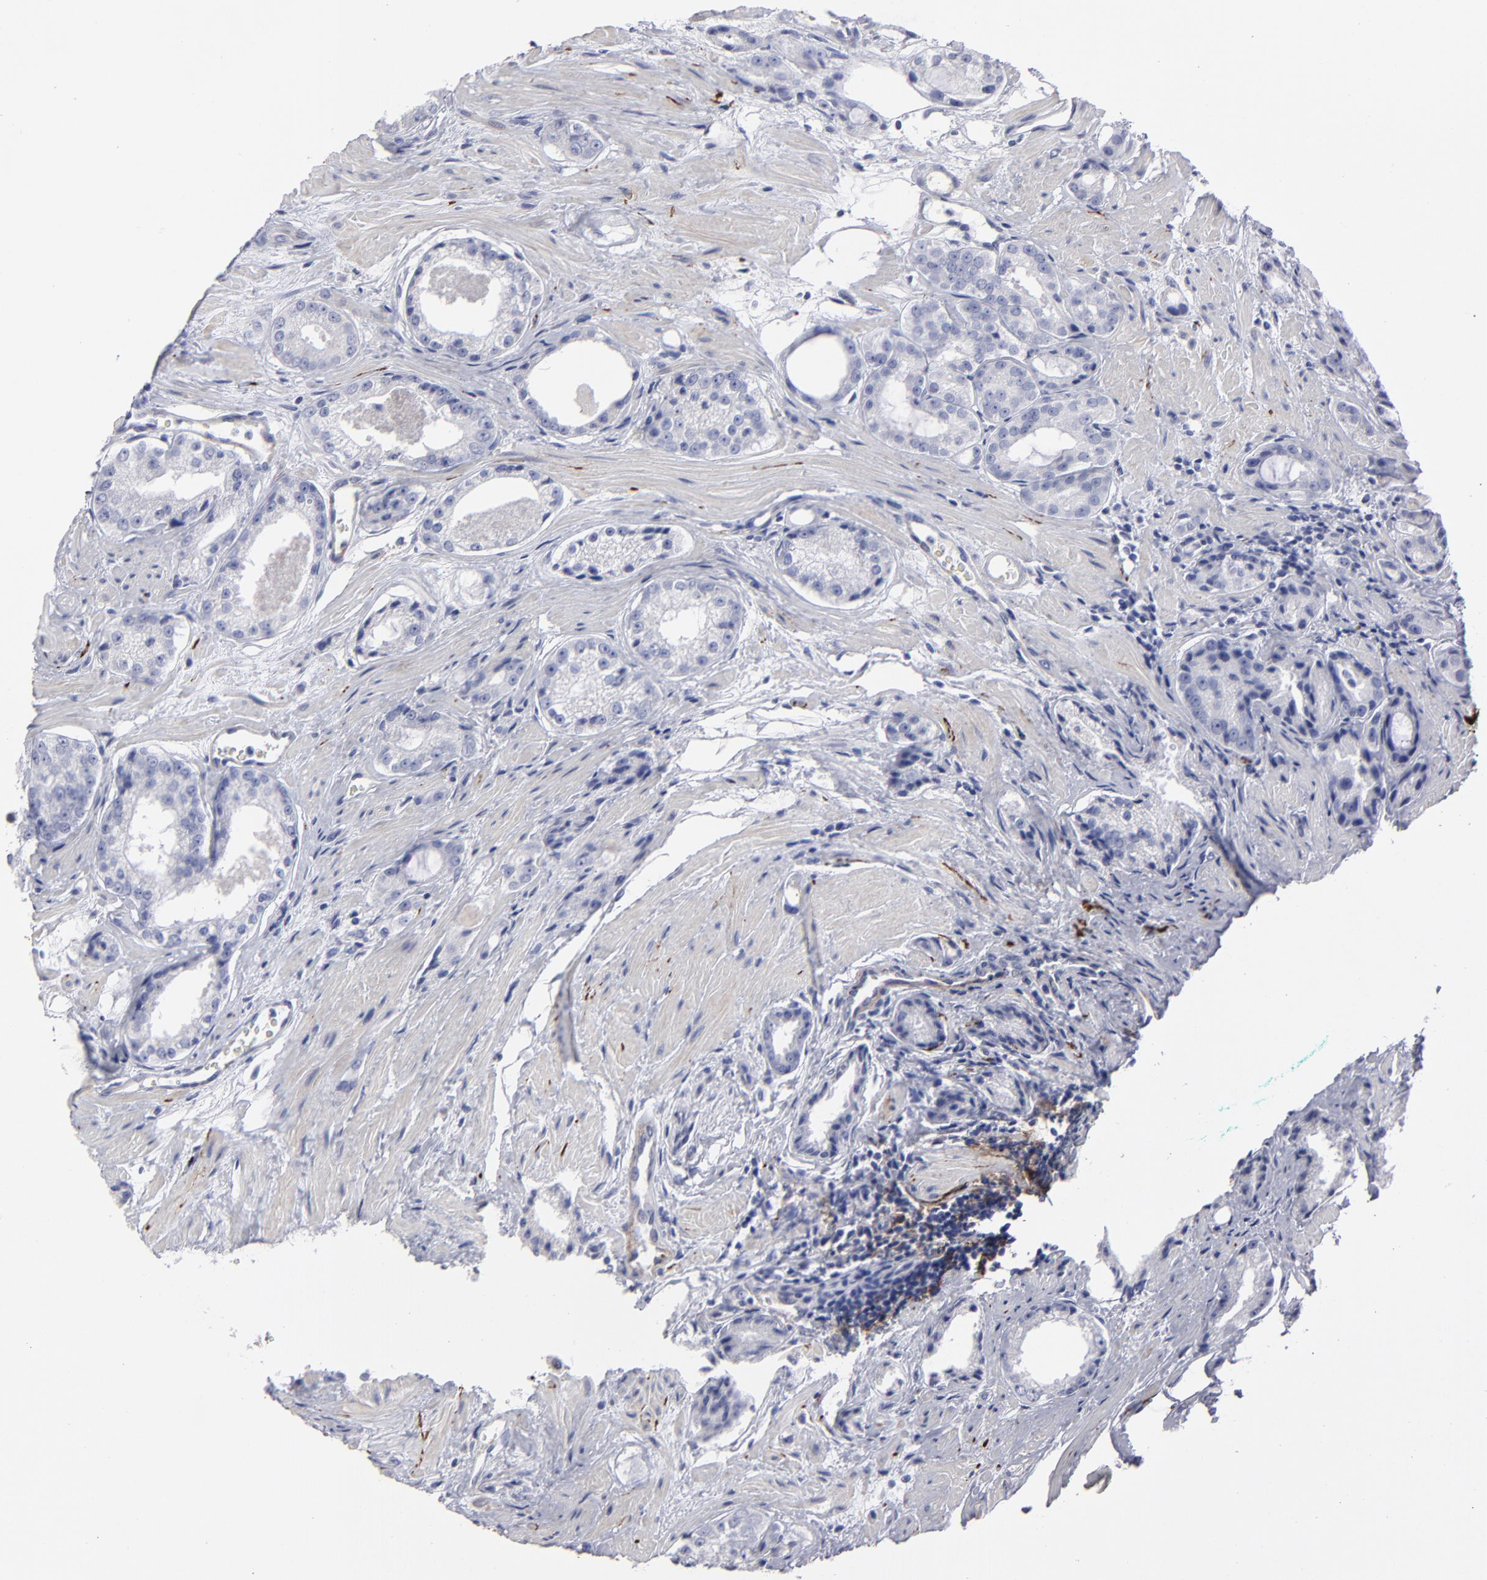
{"staining": {"intensity": "negative", "quantity": "none", "location": "none"}, "tissue": "prostate cancer", "cell_type": "Tumor cells", "image_type": "cancer", "snomed": [{"axis": "morphology", "description": "Adenocarcinoma, Medium grade"}, {"axis": "topography", "description": "Prostate"}], "caption": "Tumor cells are negative for brown protein staining in prostate cancer (adenocarcinoma (medium-grade)). (DAB (3,3'-diaminobenzidine) IHC, high magnification).", "gene": "CADM3", "patient": {"sex": "male", "age": 60}}